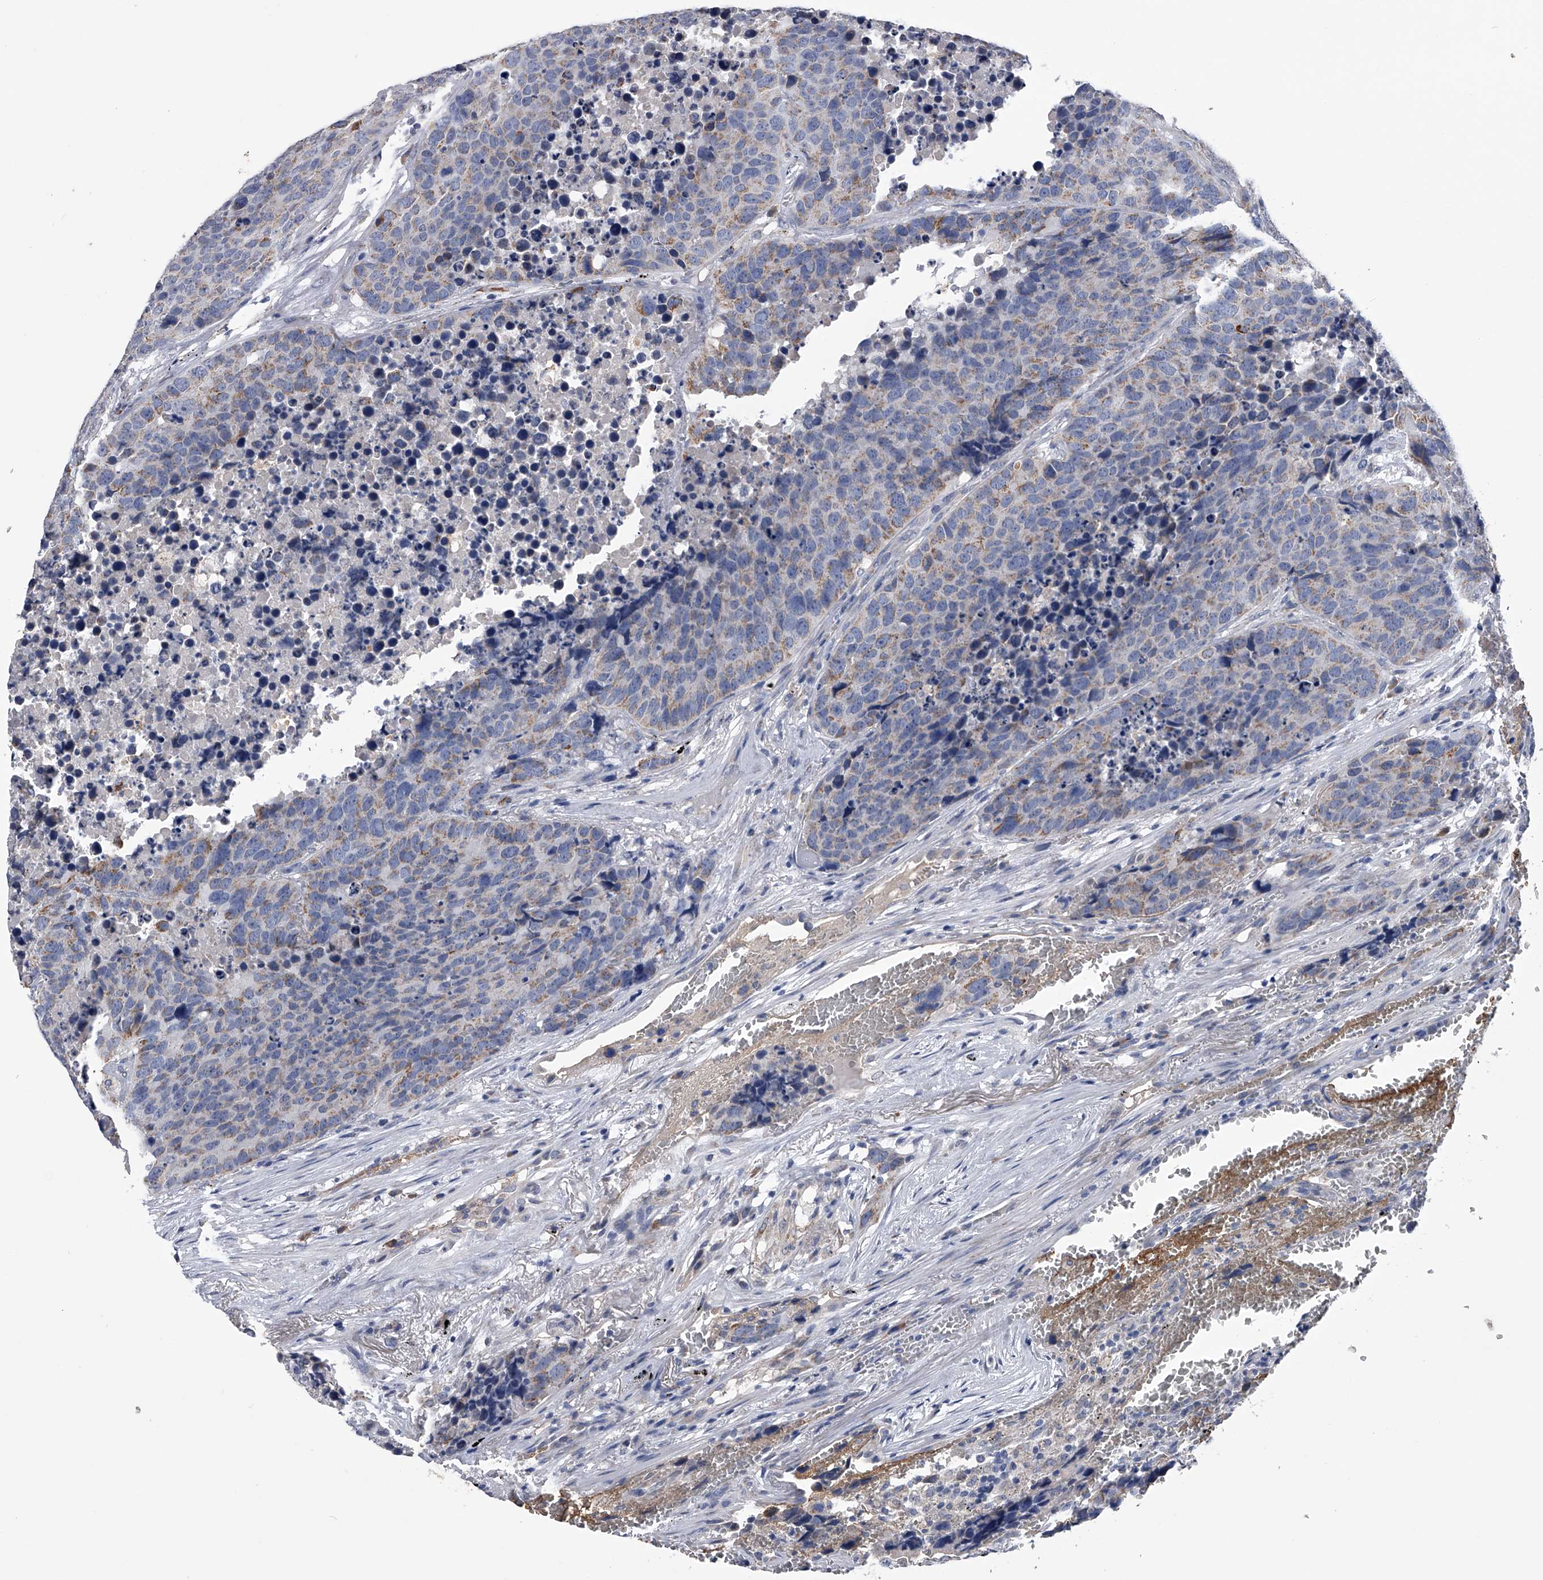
{"staining": {"intensity": "weak", "quantity": ">75%", "location": "cytoplasmic/membranous"}, "tissue": "carcinoid", "cell_type": "Tumor cells", "image_type": "cancer", "snomed": [{"axis": "morphology", "description": "Carcinoid, malignant, NOS"}, {"axis": "topography", "description": "Lung"}], "caption": "This micrograph reveals immunohistochemistry staining of human carcinoid, with low weak cytoplasmic/membranous positivity in approximately >75% of tumor cells.", "gene": "OAT", "patient": {"sex": "male", "age": 60}}